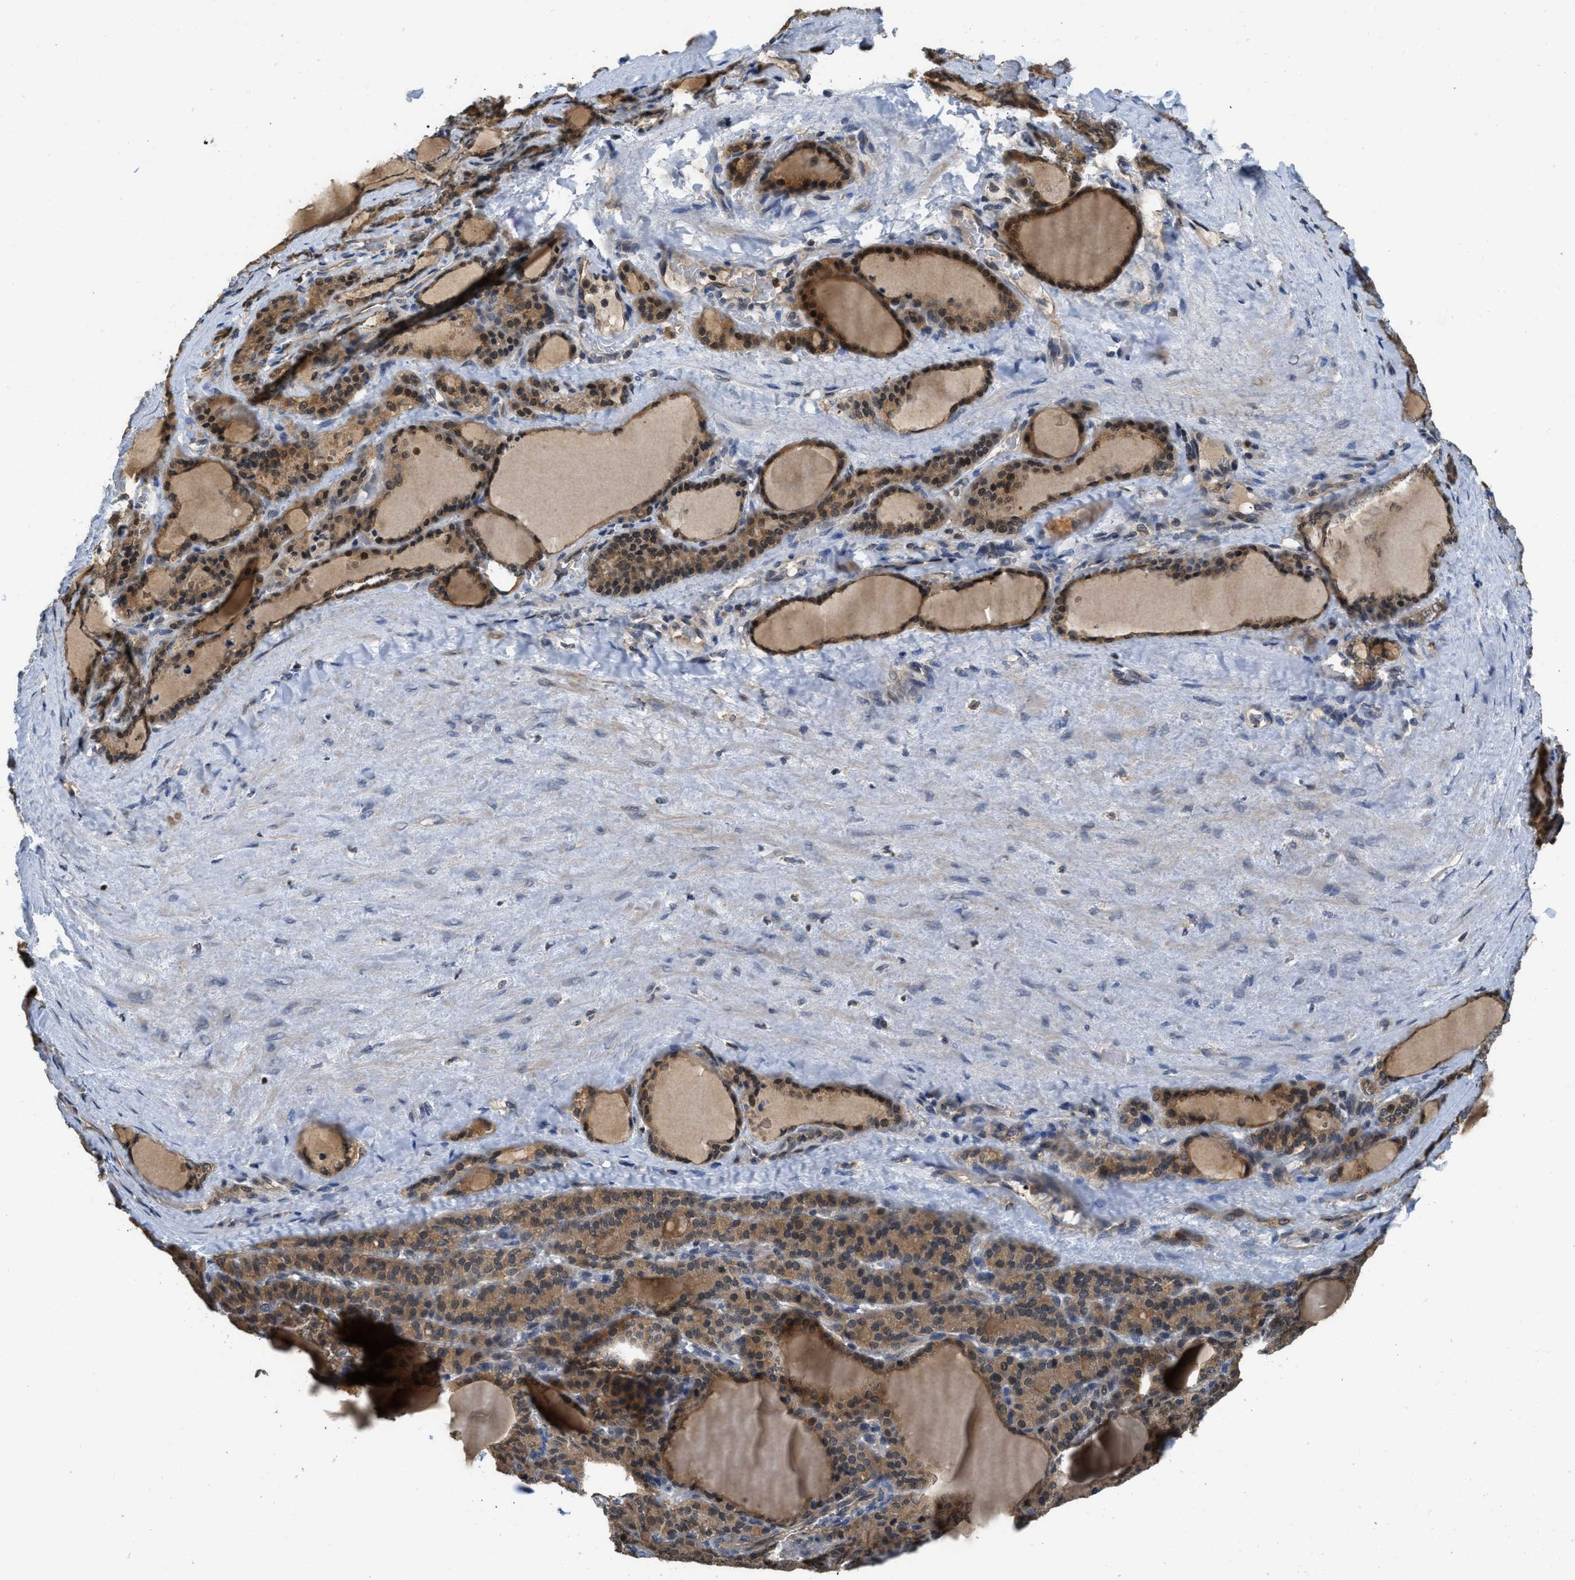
{"staining": {"intensity": "moderate", "quantity": ">75%", "location": "cytoplasmic/membranous,nuclear"}, "tissue": "thyroid gland", "cell_type": "Glandular cells", "image_type": "normal", "snomed": [{"axis": "morphology", "description": "Normal tissue, NOS"}, {"axis": "topography", "description": "Thyroid gland"}], "caption": "Immunohistochemistry photomicrograph of benign thyroid gland stained for a protein (brown), which exhibits medium levels of moderate cytoplasmic/membranous,nuclear staining in about >75% of glandular cells.", "gene": "TES", "patient": {"sex": "female", "age": 28}}